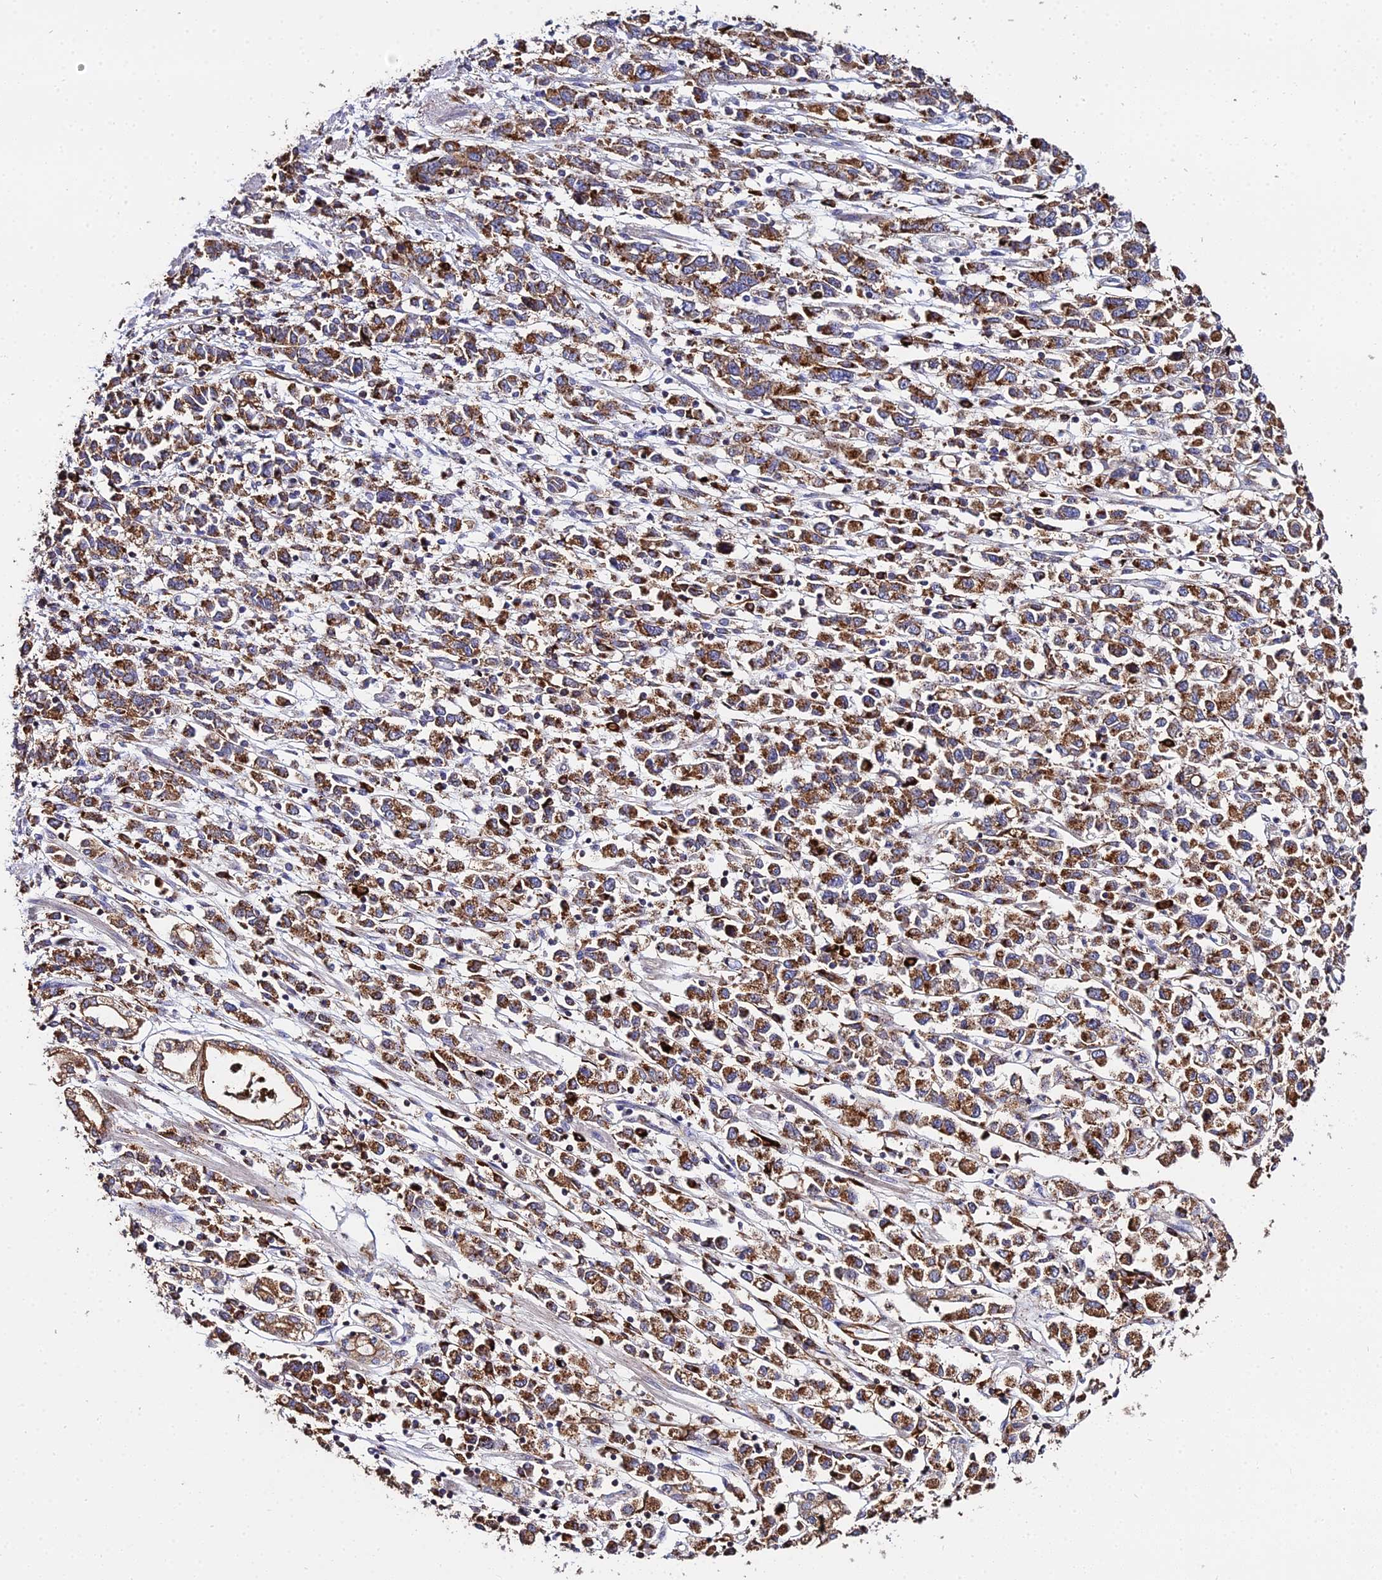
{"staining": {"intensity": "strong", "quantity": ">75%", "location": "cytoplasmic/membranous"}, "tissue": "stomach cancer", "cell_type": "Tumor cells", "image_type": "cancer", "snomed": [{"axis": "morphology", "description": "Adenocarcinoma, NOS"}, {"axis": "topography", "description": "Stomach"}], "caption": "Stomach cancer stained with IHC demonstrates strong cytoplasmic/membranous staining in approximately >75% of tumor cells. (DAB (3,3'-diaminobenzidine) IHC with brightfield microscopy, high magnification).", "gene": "PEX19", "patient": {"sex": "female", "age": 76}}